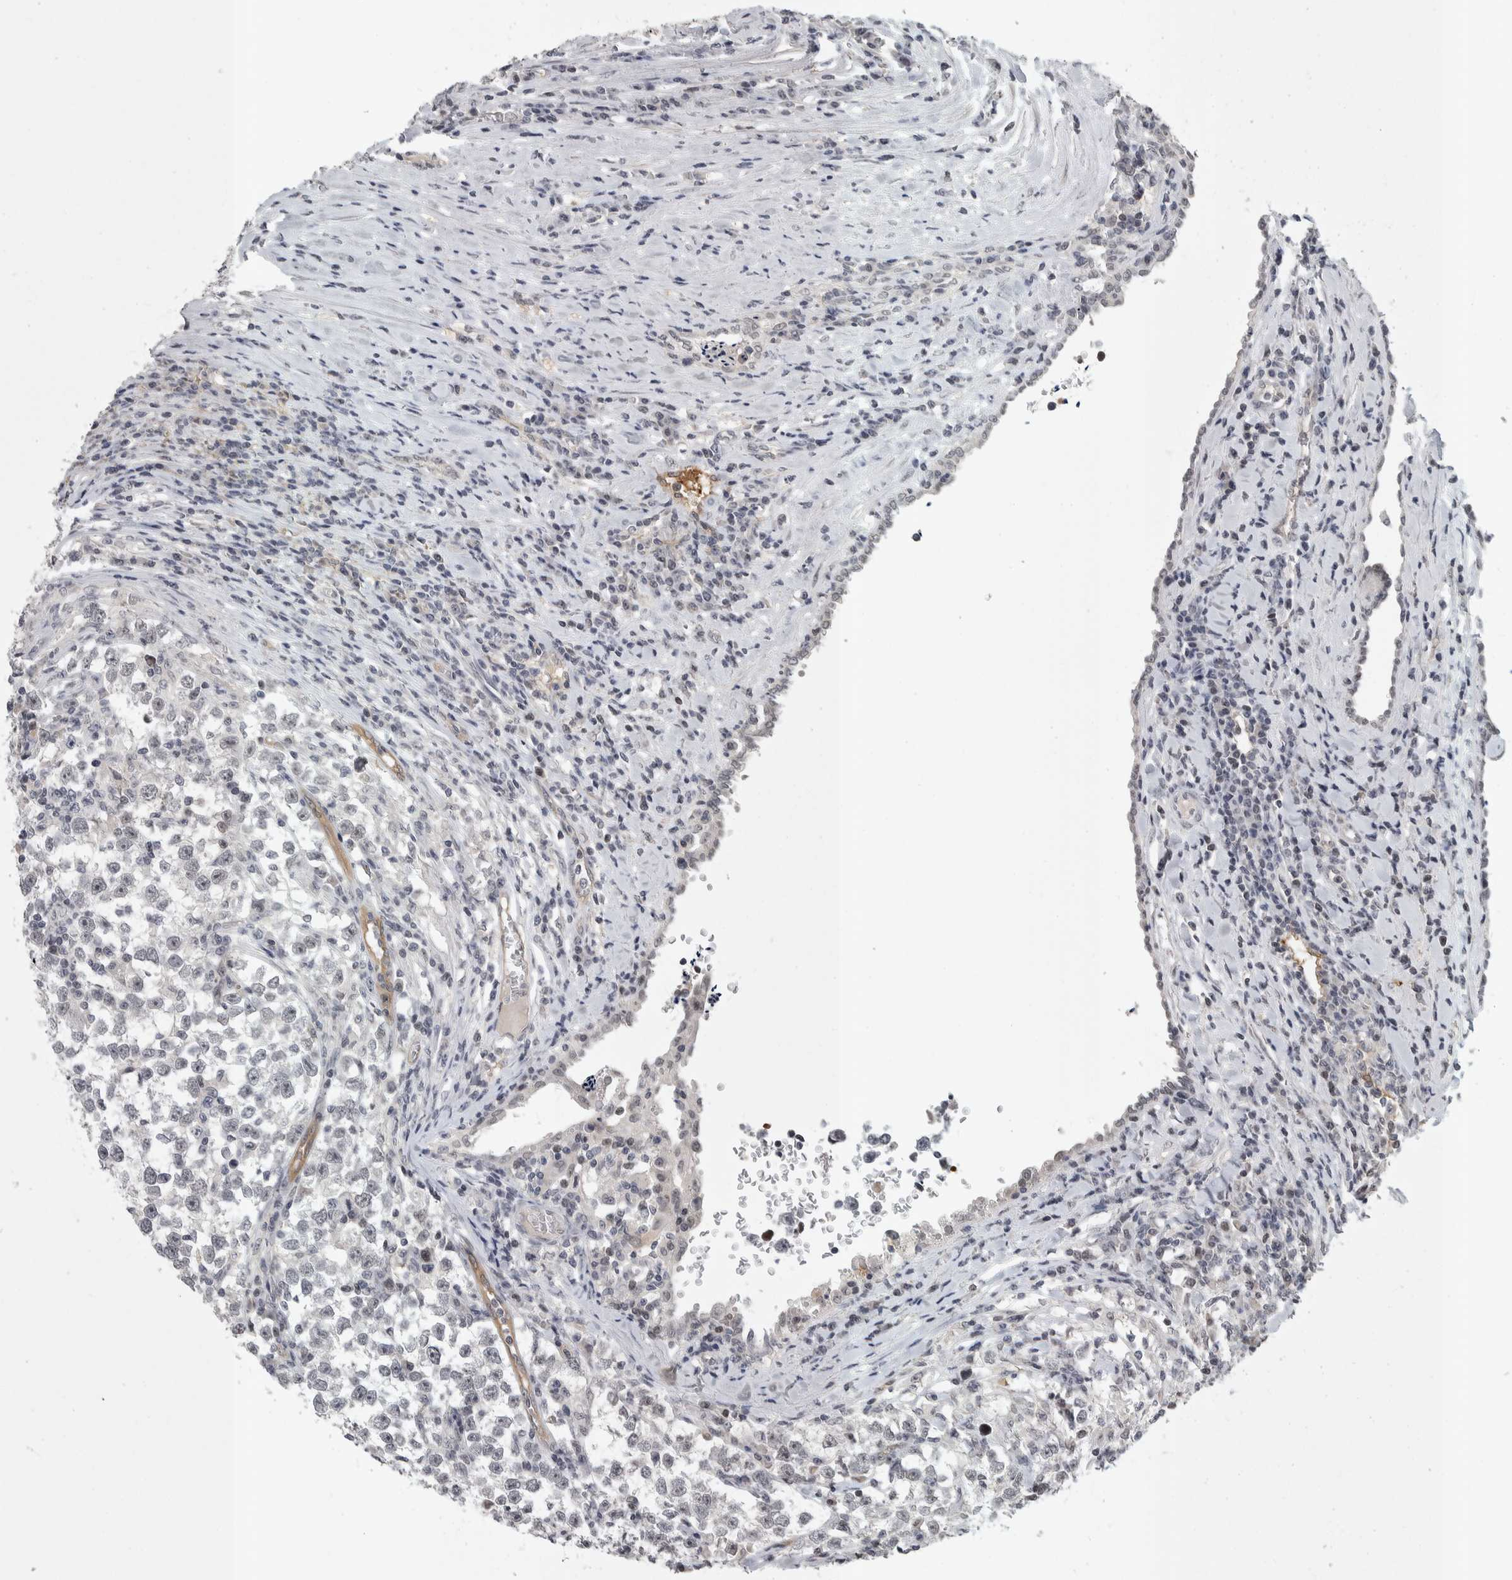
{"staining": {"intensity": "negative", "quantity": "none", "location": "none"}, "tissue": "testis cancer", "cell_type": "Tumor cells", "image_type": "cancer", "snomed": [{"axis": "morphology", "description": "Normal tissue, NOS"}, {"axis": "morphology", "description": "Seminoma, NOS"}, {"axis": "topography", "description": "Testis"}], "caption": "The photomicrograph displays no significant staining in tumor cells of seminoma (testis). (DAB immunohistochemistry visualized using brightfield microscopy, high magnification).", "gene": "ZSCAN21", "patient": {"sex": "male", "age": 43}}